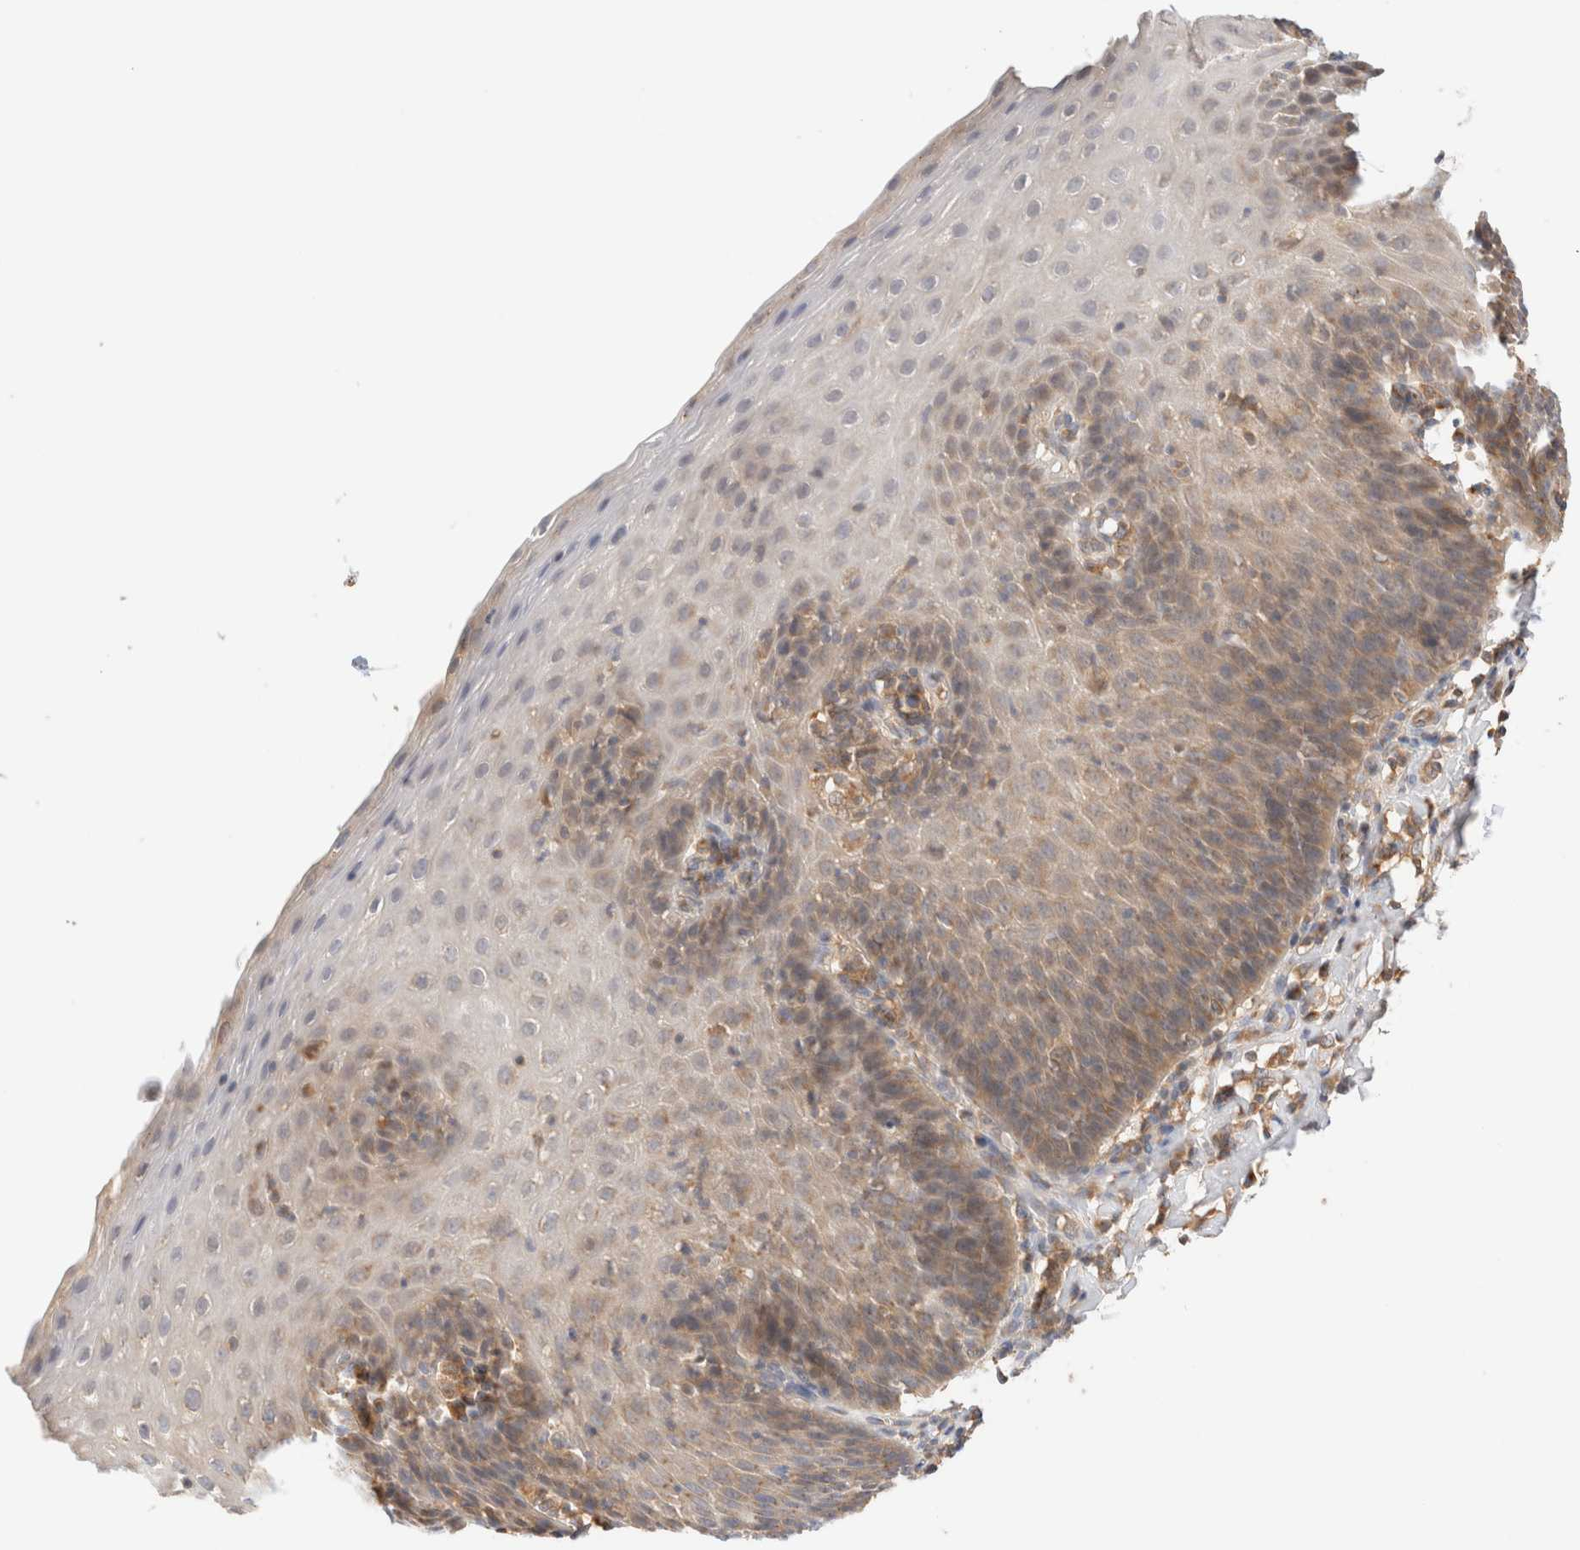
{"staining": {"intensity": "weak", "quantity": "25%-75%", "location": "cytoplasmic/membranous"}, "tissue": "esophagus", "cell_type": "Squamous epithelial cells", "image_type": "normal", "snomed": [{"axis": "morphology", "description": "Normal tissue, NOS"}, {"axis": "topography", "description": "Esophagus"}], "caption": "IHC staining of normal esophagus, which displays low levels of weak cytoplasmic/membranous staining in approximately 25%-75% of squamous epithelial cells indicating weak cytoplasmic/membranous protein staining. The staining was performed using DAB (3,3'-diaminobenzidine) (brown) for protein detection and nuclei were counterstained in hematoxylin (blue).", "gene": "RABEP1", "patient": {"sex": "female", "age": 61}}